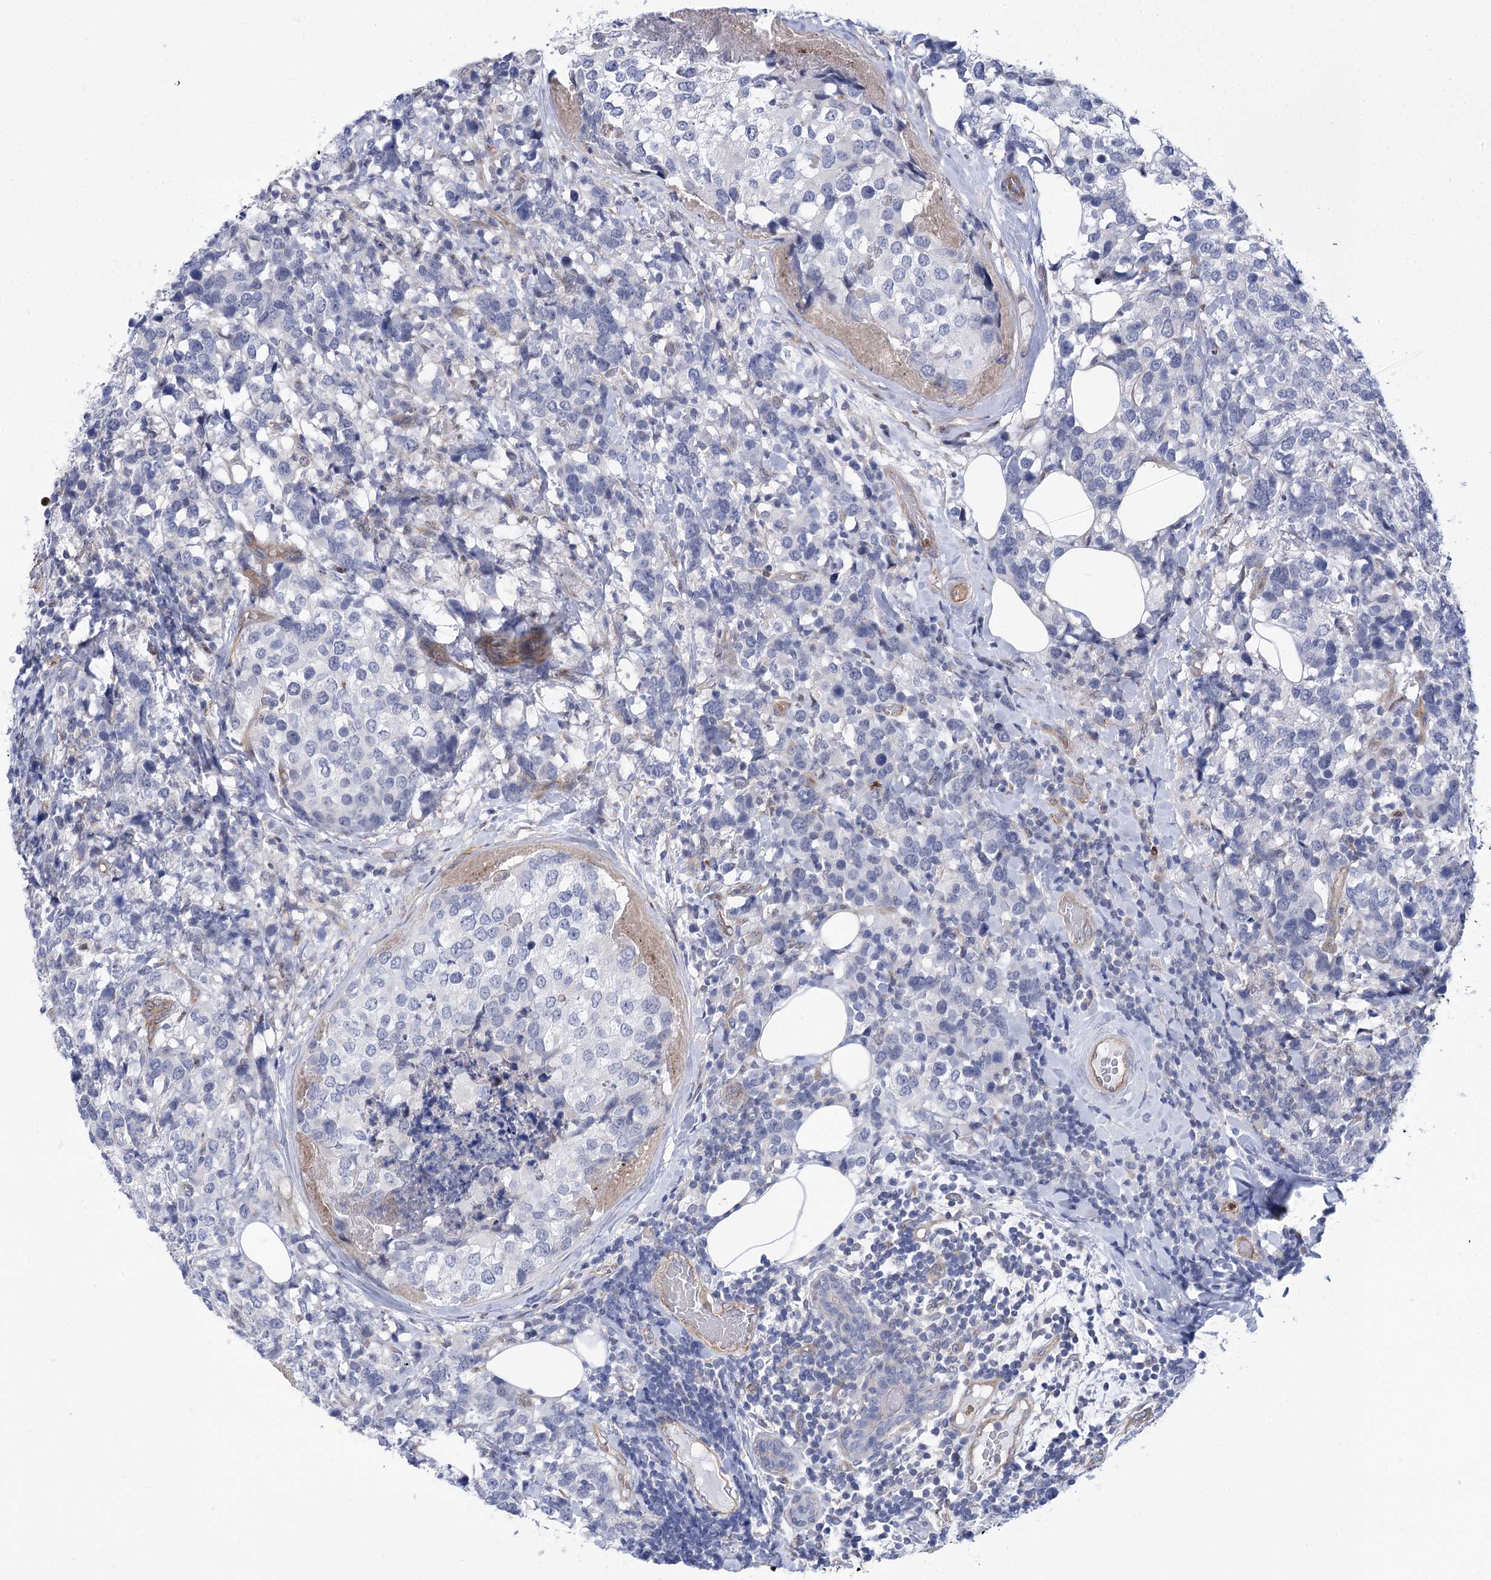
{"staining": {"intensity": "negative", "quantity": "none", "location": "none"}, "tissue": "breast cancer", "cell_type": "Tumor cells", "image_type": "cancer", "snomed": [{"axis": "morphology", "description": "Lobular carcinoma"}, {"axis": "topography", "description": "Breast"}], "caption": "Tumor cells are negative for brown protein staining in breast cancer (lobular carcinoma). (Stains: DAB immunohistochemistry with hematoxylin counter stain, Microscopy: brightfield microscopy at high magnification).", "gene": "THAP6", "patient": {"sex": "female", "age": 59}}